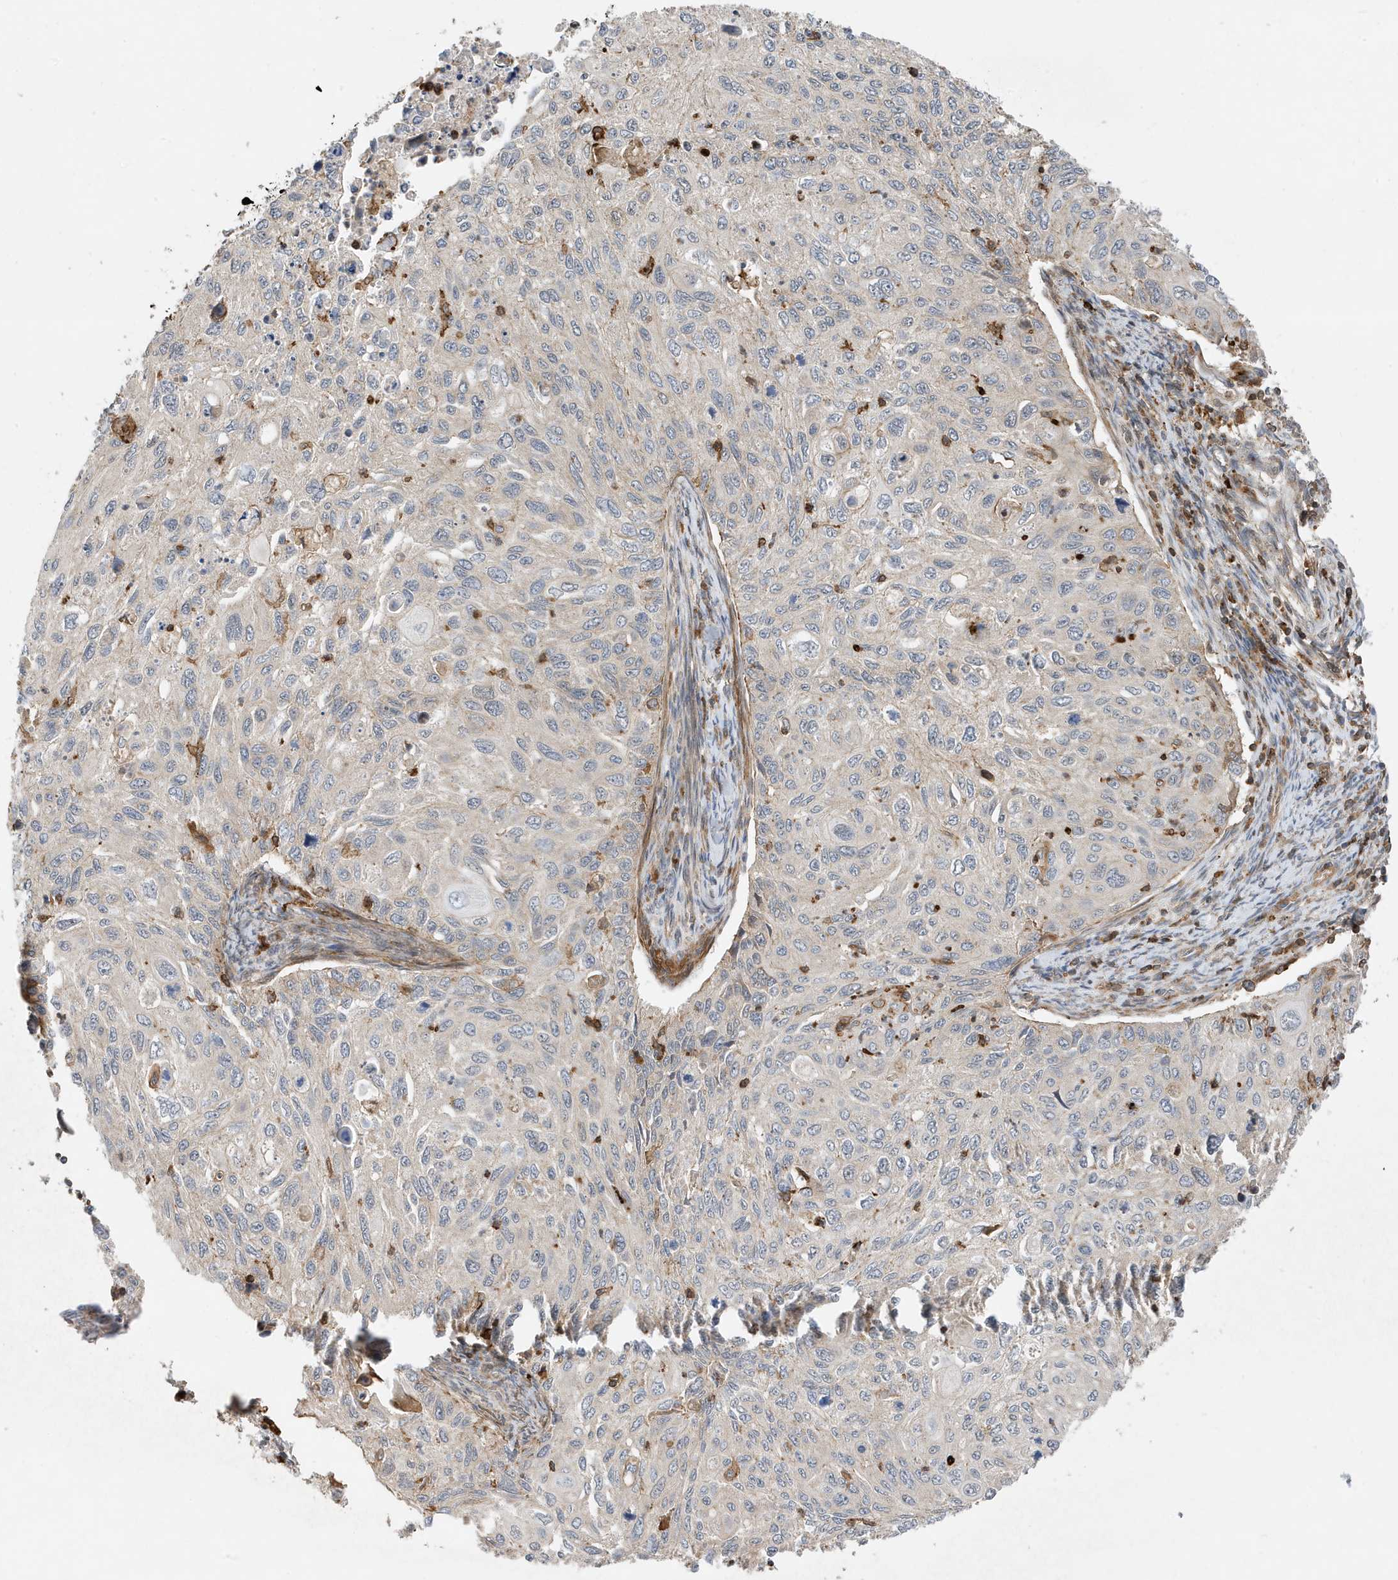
{"staining": {"intensity": "negative", "quantity": "none", "location": "none"}, "tissue": "cervical cancer", "cell_type": "Tumor cells", "image_type": "cancer", "snomed": [{"axis": "morphology", "description": "Squamous cell carcinoma, NOS"}, {"axis": "topography", "description": "Cervix"}], "caption": "Human cervical cancer (squamous cell carcinoma) stained for a protein using IHC demonstrates no positivity in tumor cells.", "gene": "TATDN3", "patient": {"sex": "female", "age": 70}}